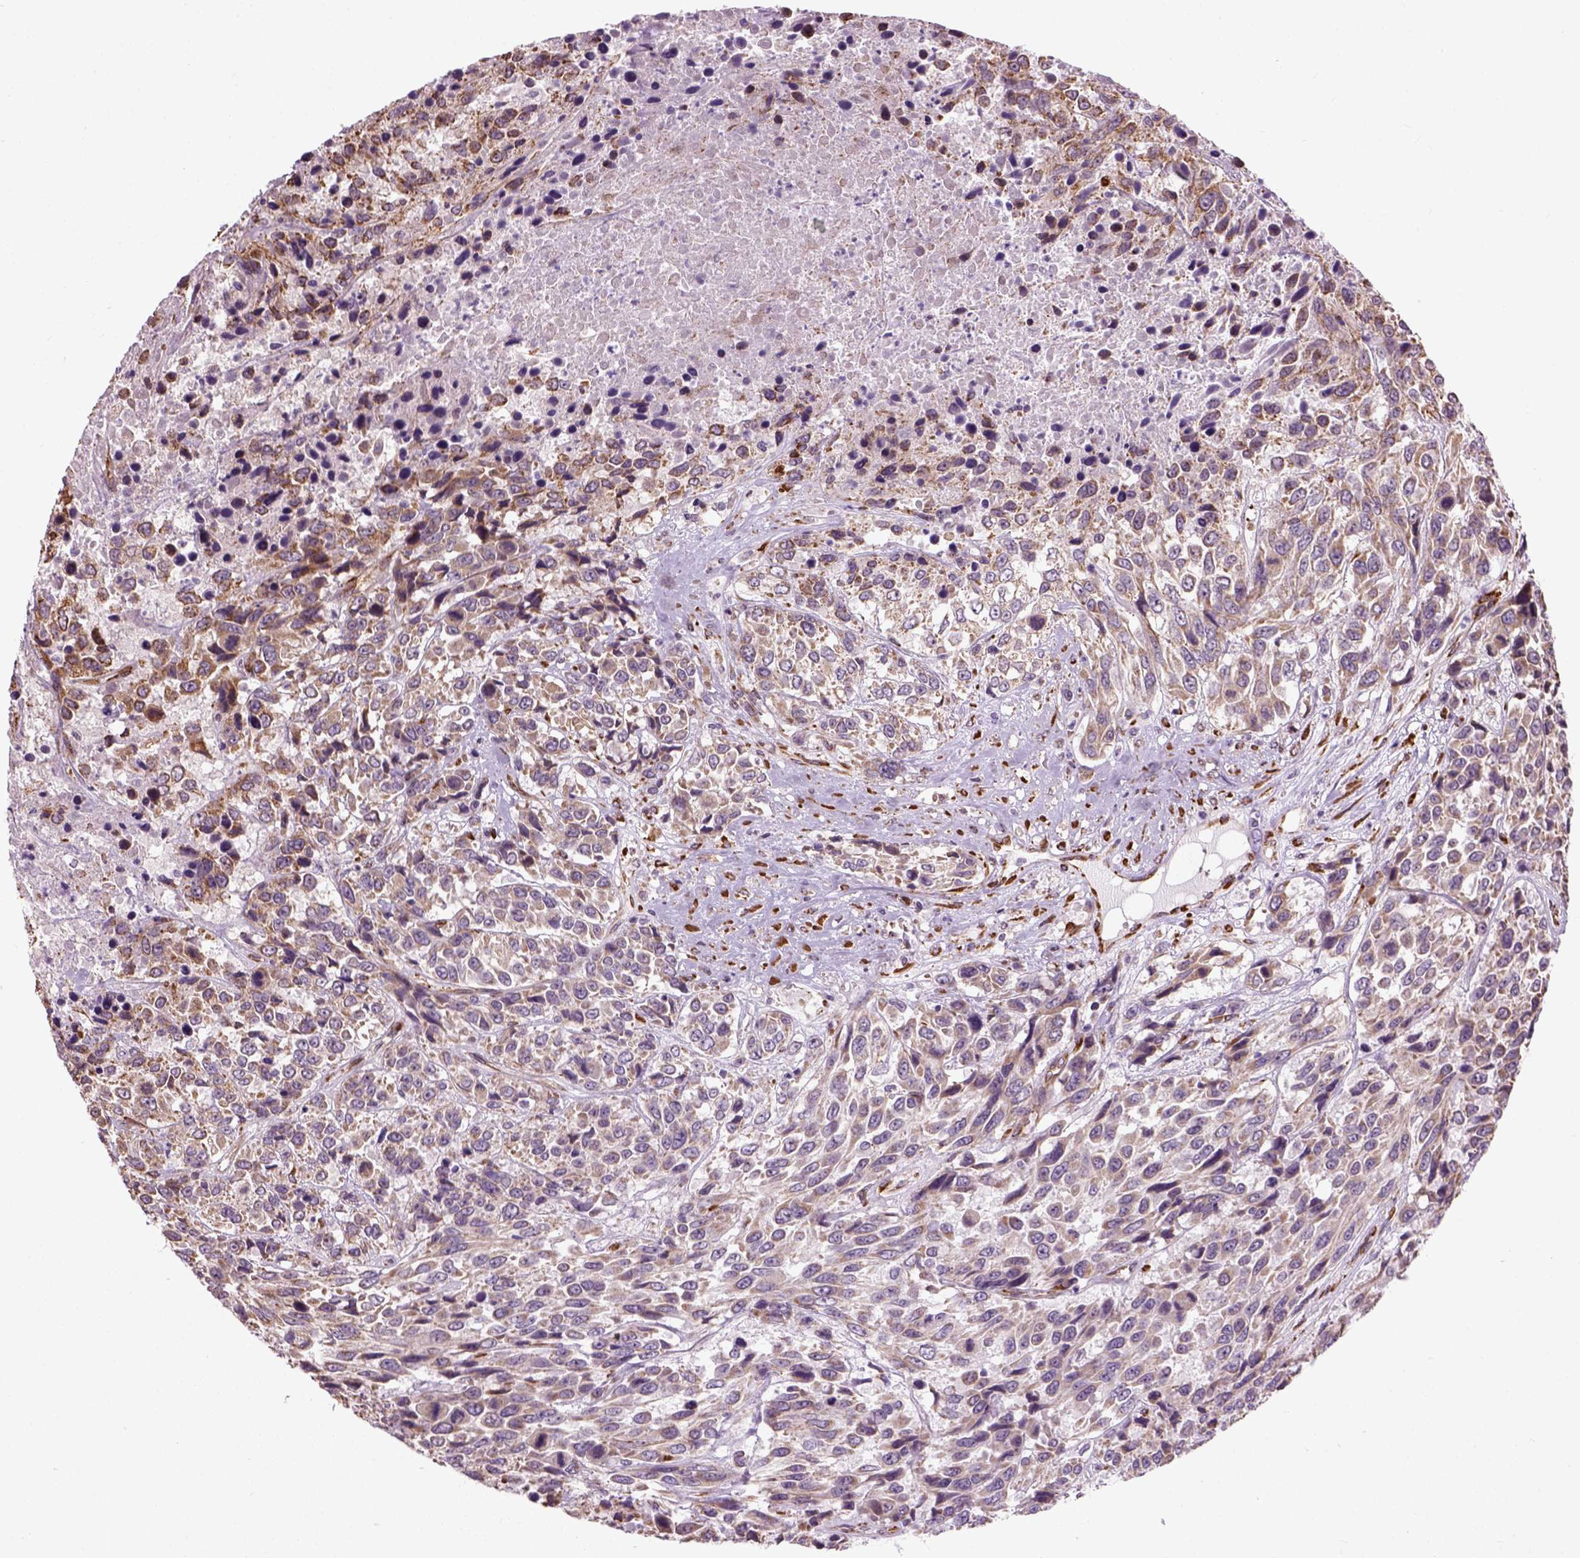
{"staining": {"intensity": "weak", "quantity": ">75%", "location": "cytoplasmic/membranous"}, "tissue": "urothelial cancer", "cell_type": "Tumor cells", "image_type": "cancer", "snomed": [{"axis": "morphology", "description": "Urothelial carcinoma, High grade"}, {"axis": "topography", "description": "Urinary bladder"}], "caption": "Urothelial cancer stained for a protein (brown) shows weak cytoplasmic/membranous positive positivity in about >75% of tumor cells.", "gene": "XK", "patient": {"sex": "female", "age": 70}}